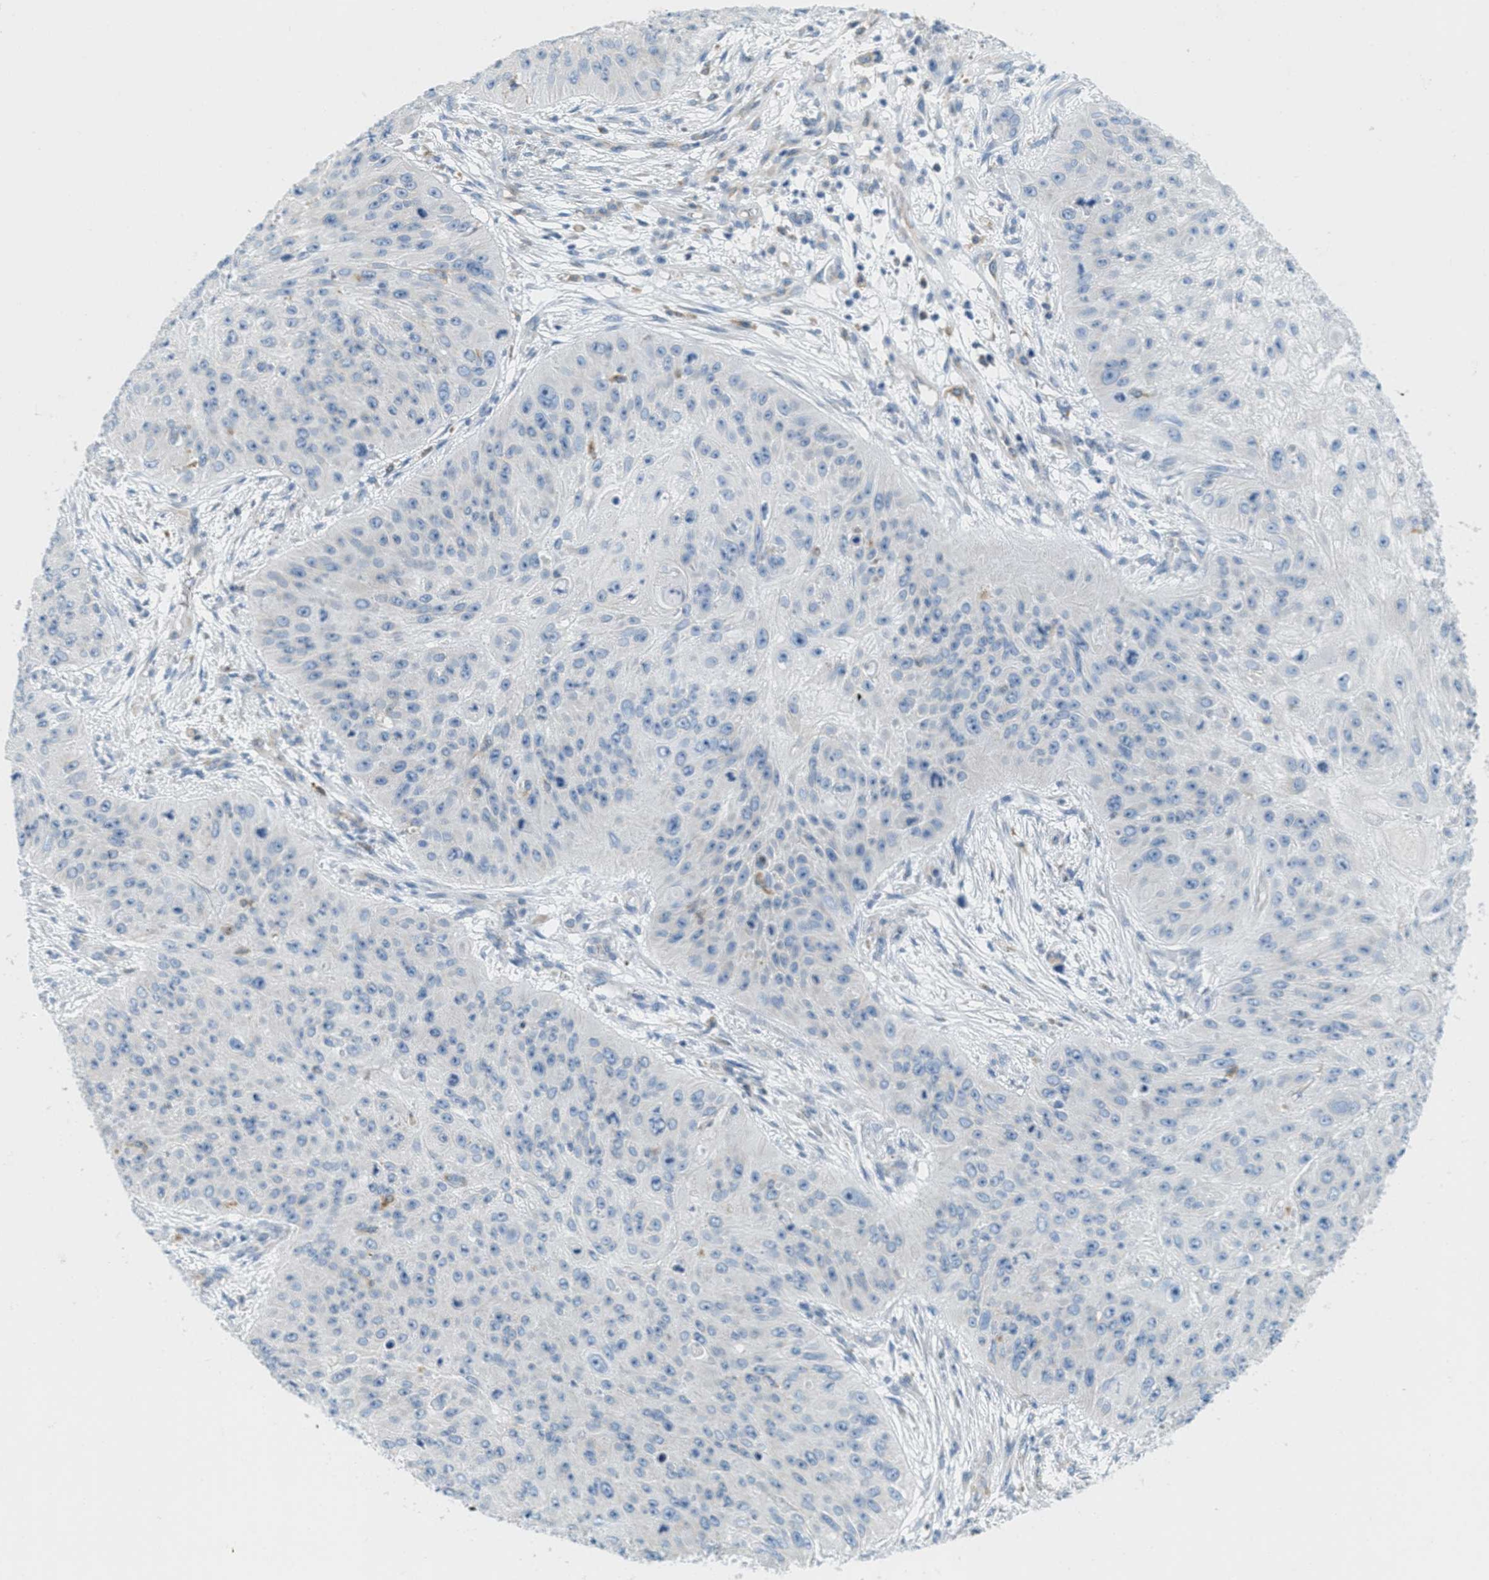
{"staining": {"intensity": "negative", "quantity": "none", "location": "none"}, "tissue": "skin cancer", "cell_type": "Tumor cells", "image_type": "cancer", "snomed": [{"axis": "morphology", "description": "Squamous cell carcinoma, NOS"}, {"axis": "topography", "description": "Skin"}], "caption": "DAB (3,3'-diaminobenzidine) immunohistochemical staining of squamous cell carcinoma (skin) shows no significant staining in tumor cells.", "gene": "TEX264", "patient": {"sex": "female", "age": 80}}